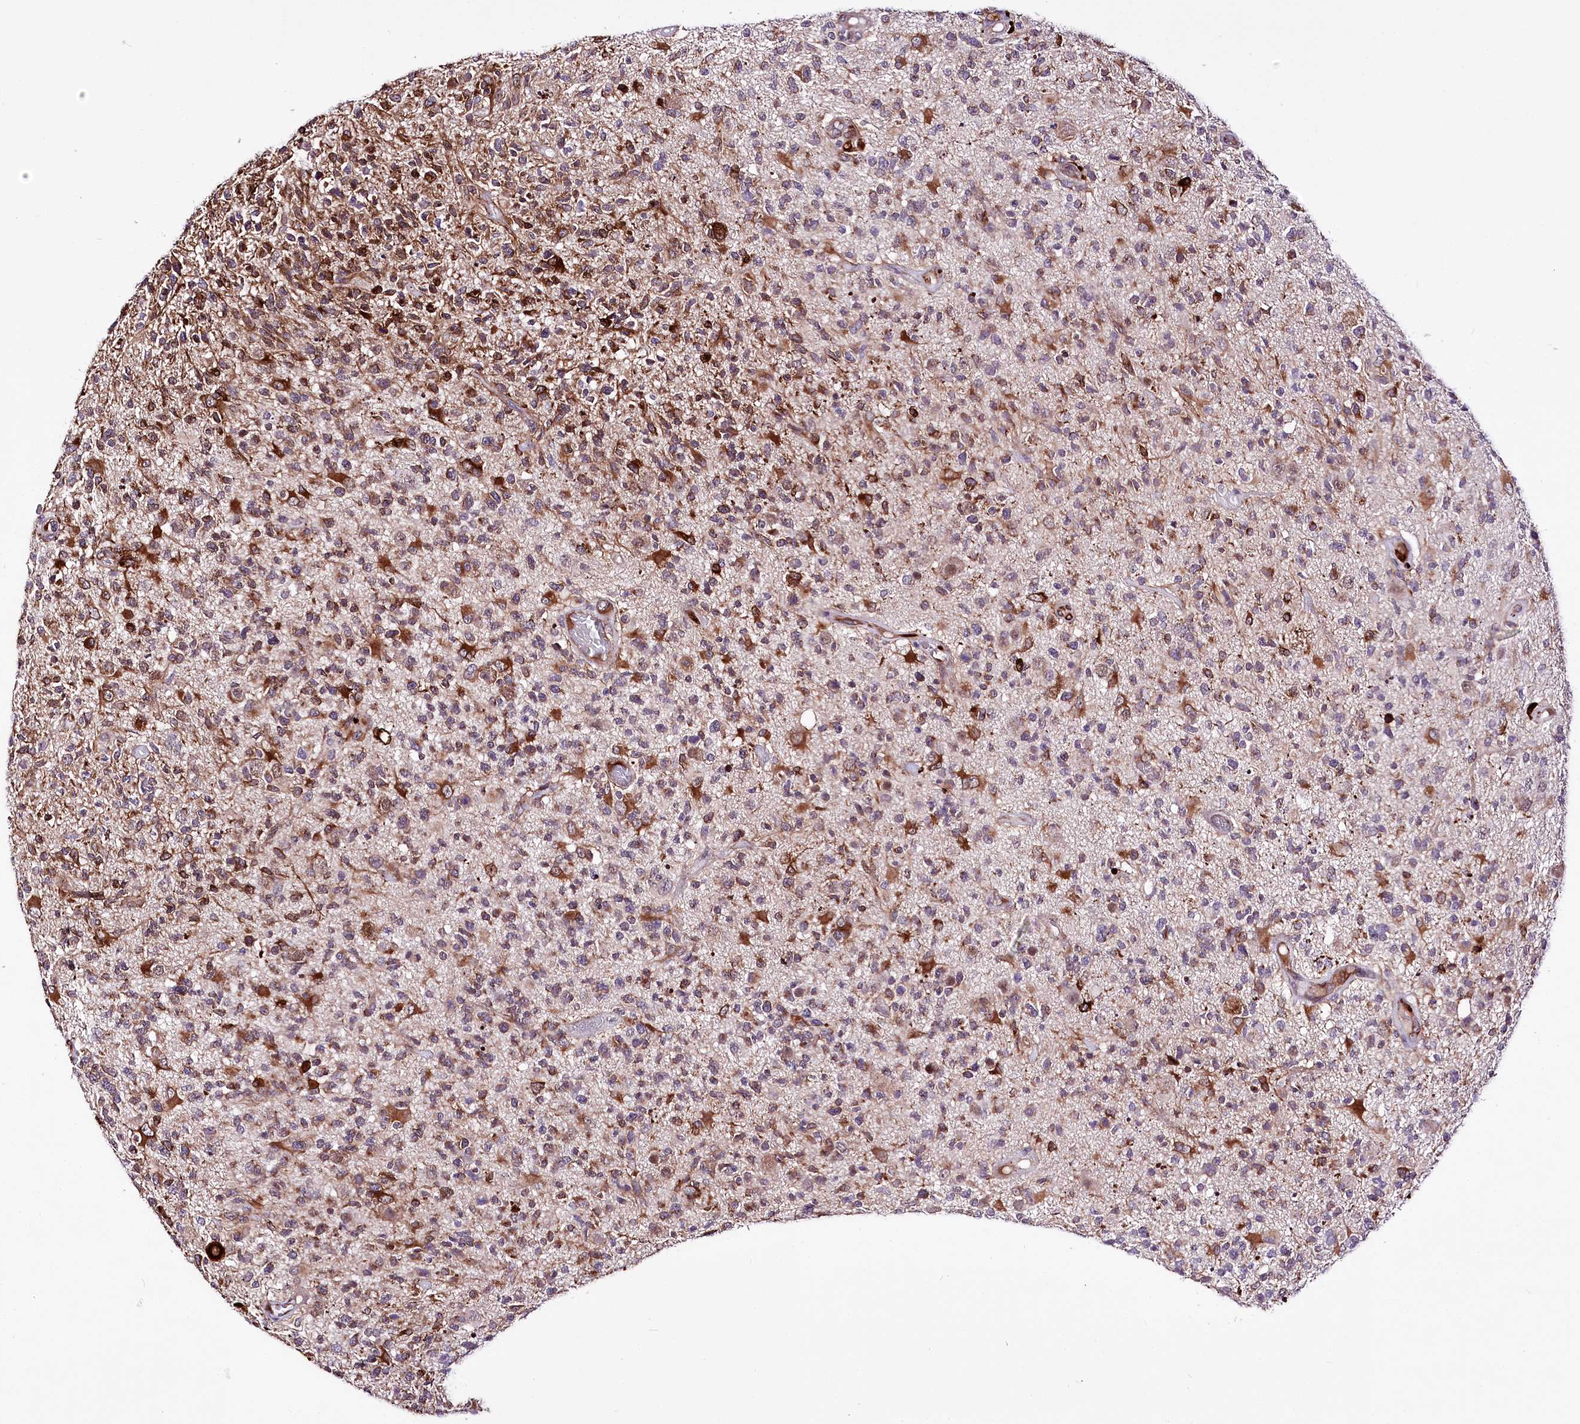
{"staining": {"intensity": "strong", "quantity": "<25%", "location": "cytoplasmic/membranous"}, "tissue": "glioma", "cell_type": "Tumor cells", "image_type": "cancer", "snomed": [{"axis": "morphology", "description": "Glioma, malignant, High grade"}, {"axis": "morphology", "description": "Glioblastoma, NOS"}, {"axis": "topography", "description": "Brain"}], "caption": "There is medium levels of strong cytoplasmic/membranous expression in tumor cells of malignant high-grade glioma, as demonstrated by immunohistochemical staining (brown color).", "gene": "WWC1", "patient": {"sex": "male", "age": 60}}